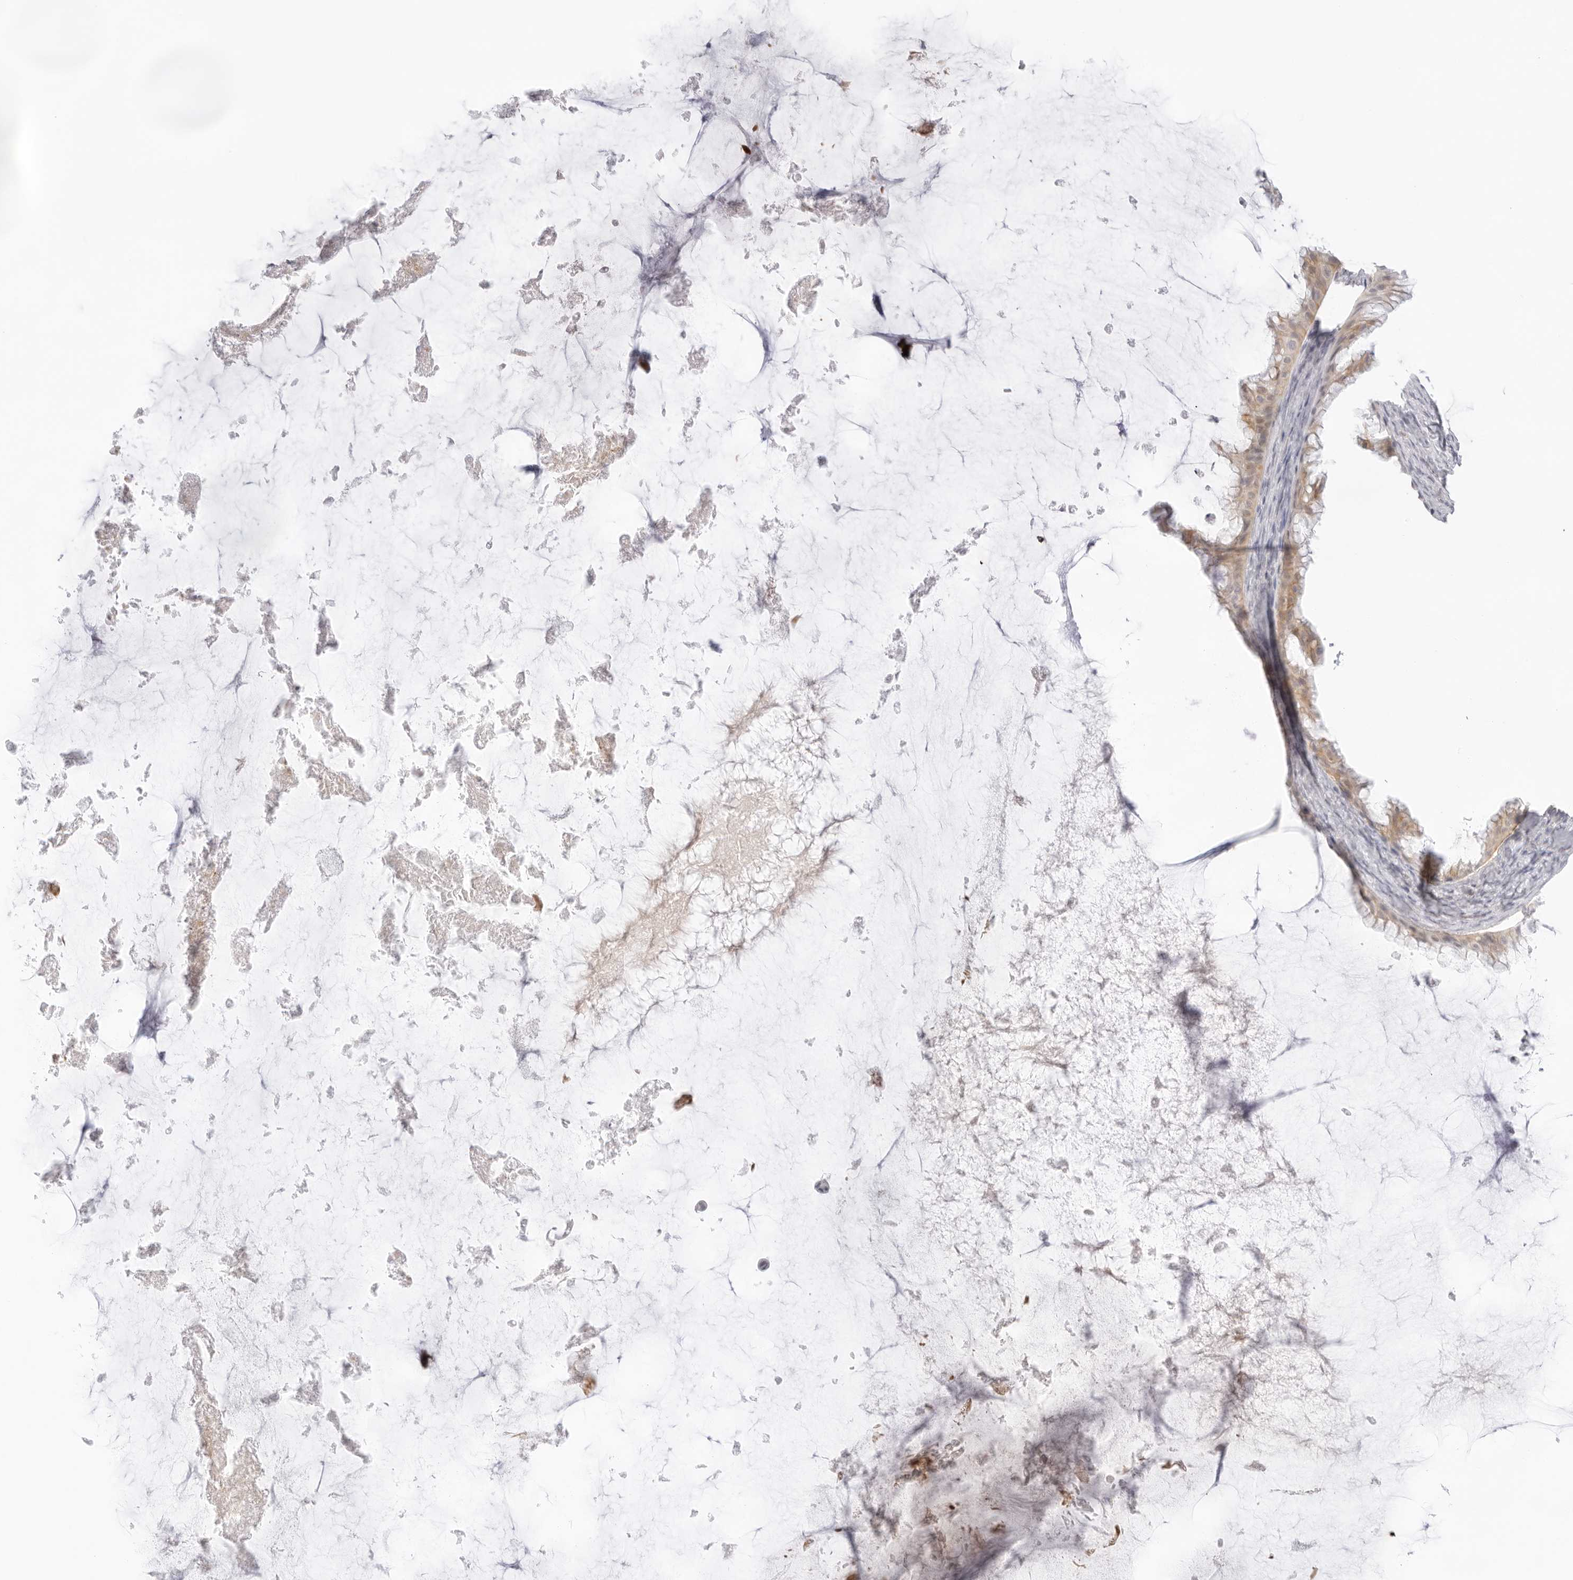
{"staining": {"intensity": "moderate", "quantity": ">75%", "location": "cytoplasmic/membranous"}, "tissue": "ovarian cancer", "cell_type": "Tumor cells", "image_type": "cancer", "snomed": [{"axis": "morphology", "description": "Cystadenocarcinoma, mucinous, NOS"}, {"axis": "topography", "description": "Ovary"}], "caption": "The micrograph shows immunohistochemical staining of ovarian cancer (mucinous cystadenocarcinoma). There is moderate cytoplasmic/membranous positivity is appreciated in about >75% of tumor cells.", "gene": "TNFRSF14", "patient": {"sex": "female", "age": 61}}